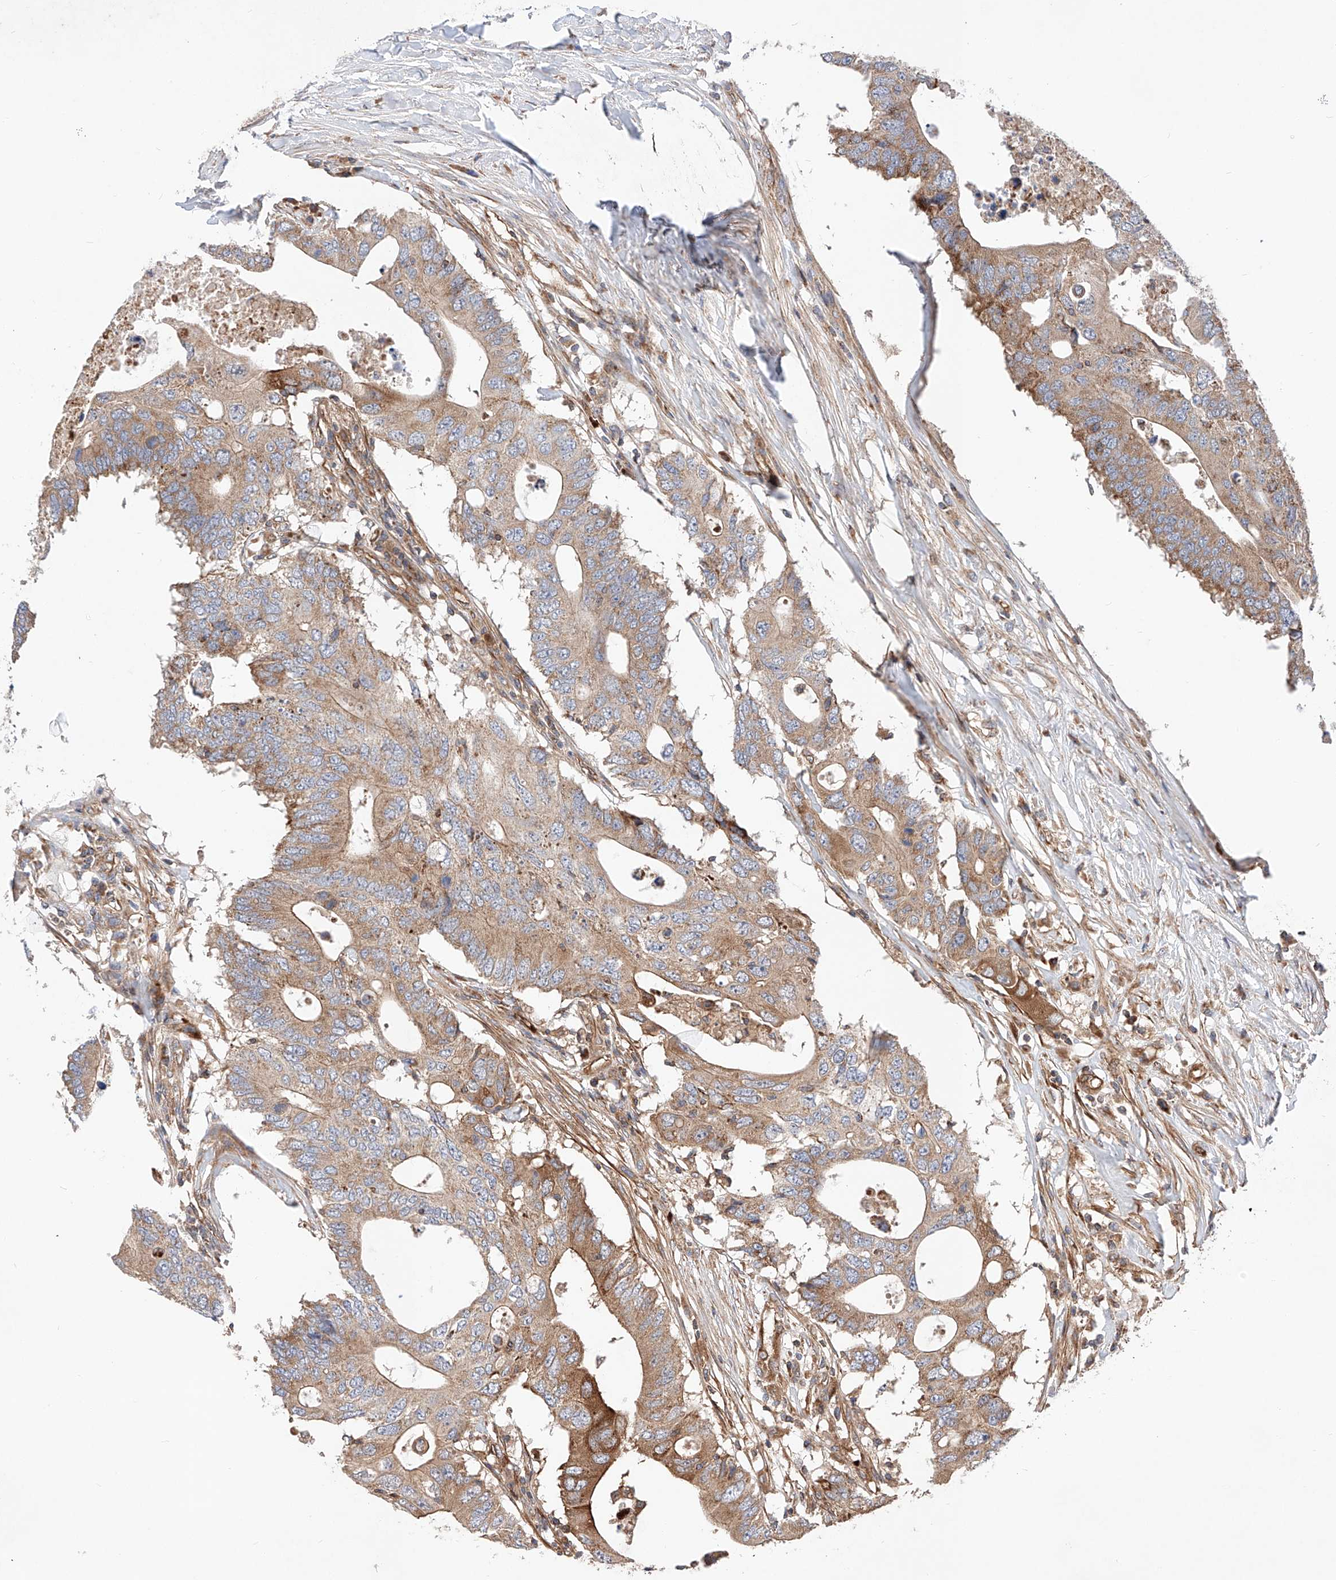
{"staining": {"intensity": "moderate", "quantity": ">75%", "location": "cytoplasmic/membranous"}, "tissue": "colorectal cancer", "cell_type": "Tumor cells", "image_type": "cancer", "snomed": [{"axis": "morphology", "description": "Adenocarcinoma, NOS"}, {"axis": "topography", "description": "Colon"}], "caption": "Approximately >75% of tumor cells in human adenocarcinoma (colorectal) reveal moderate cytoplasmic/membranous protein positivity as visualized by brown immunohistochemical staining.", "gene": "NR1D1", "patient": {"sex": "male", "age": 71}}